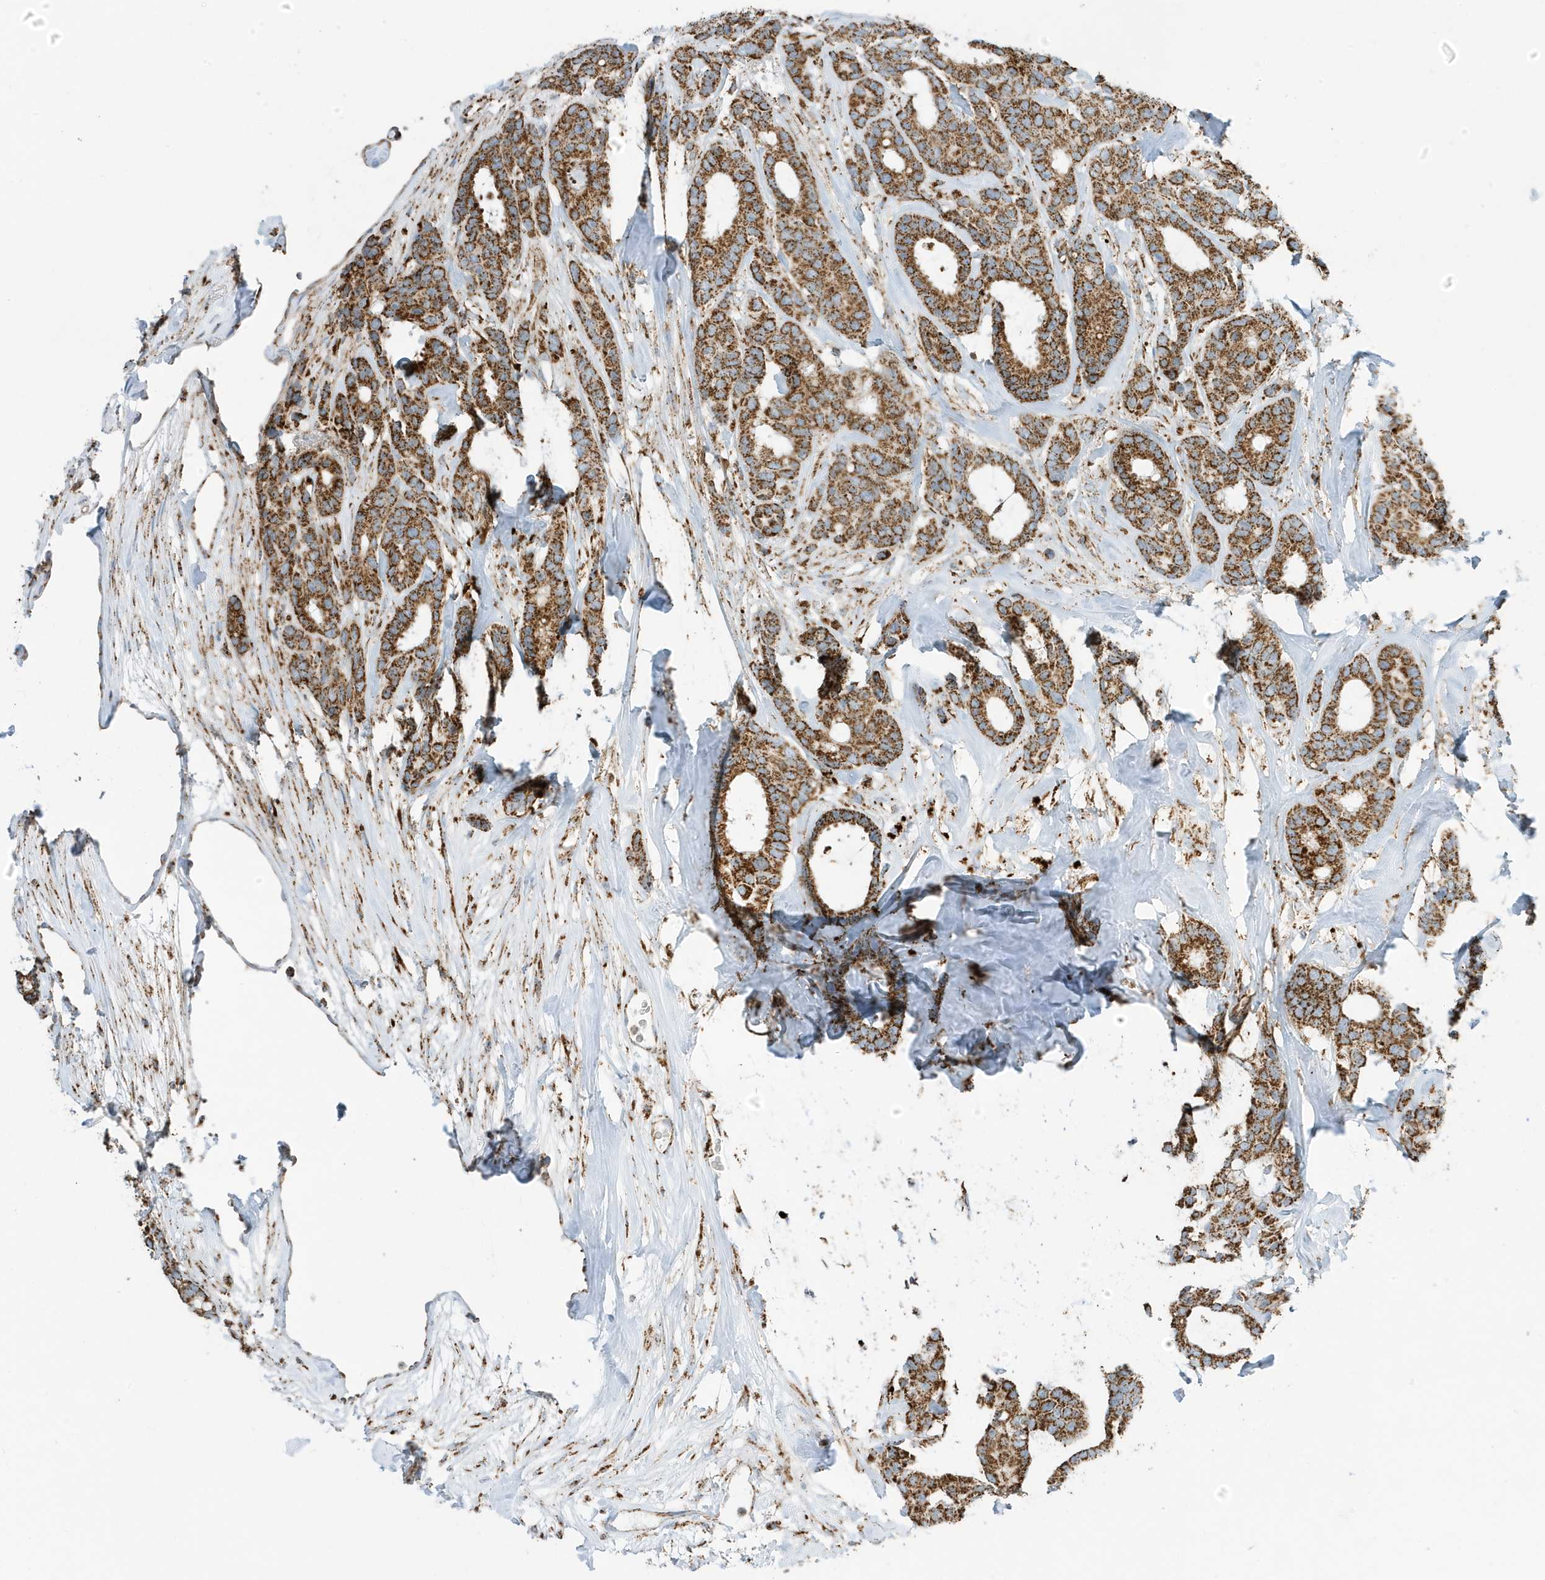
{"staining": {"intensity": "strong", "quantity": ">75%", "location": "cytoplasmic/membranous"}, "tissue": "breast cancer", "cell_type": "Tumor cells", "image_type": "cancer", "snomed": [{"axis": "morphology", "description": "Duct carcinoma"}, {"axis": "topography", "description": "Breast"}], "caption": "Breast cancer stained with a protein marker demonstrates strong staining in tumor cells.", "gene": "ATP5ME", "patient": {"sex": "female", "age": 87}}